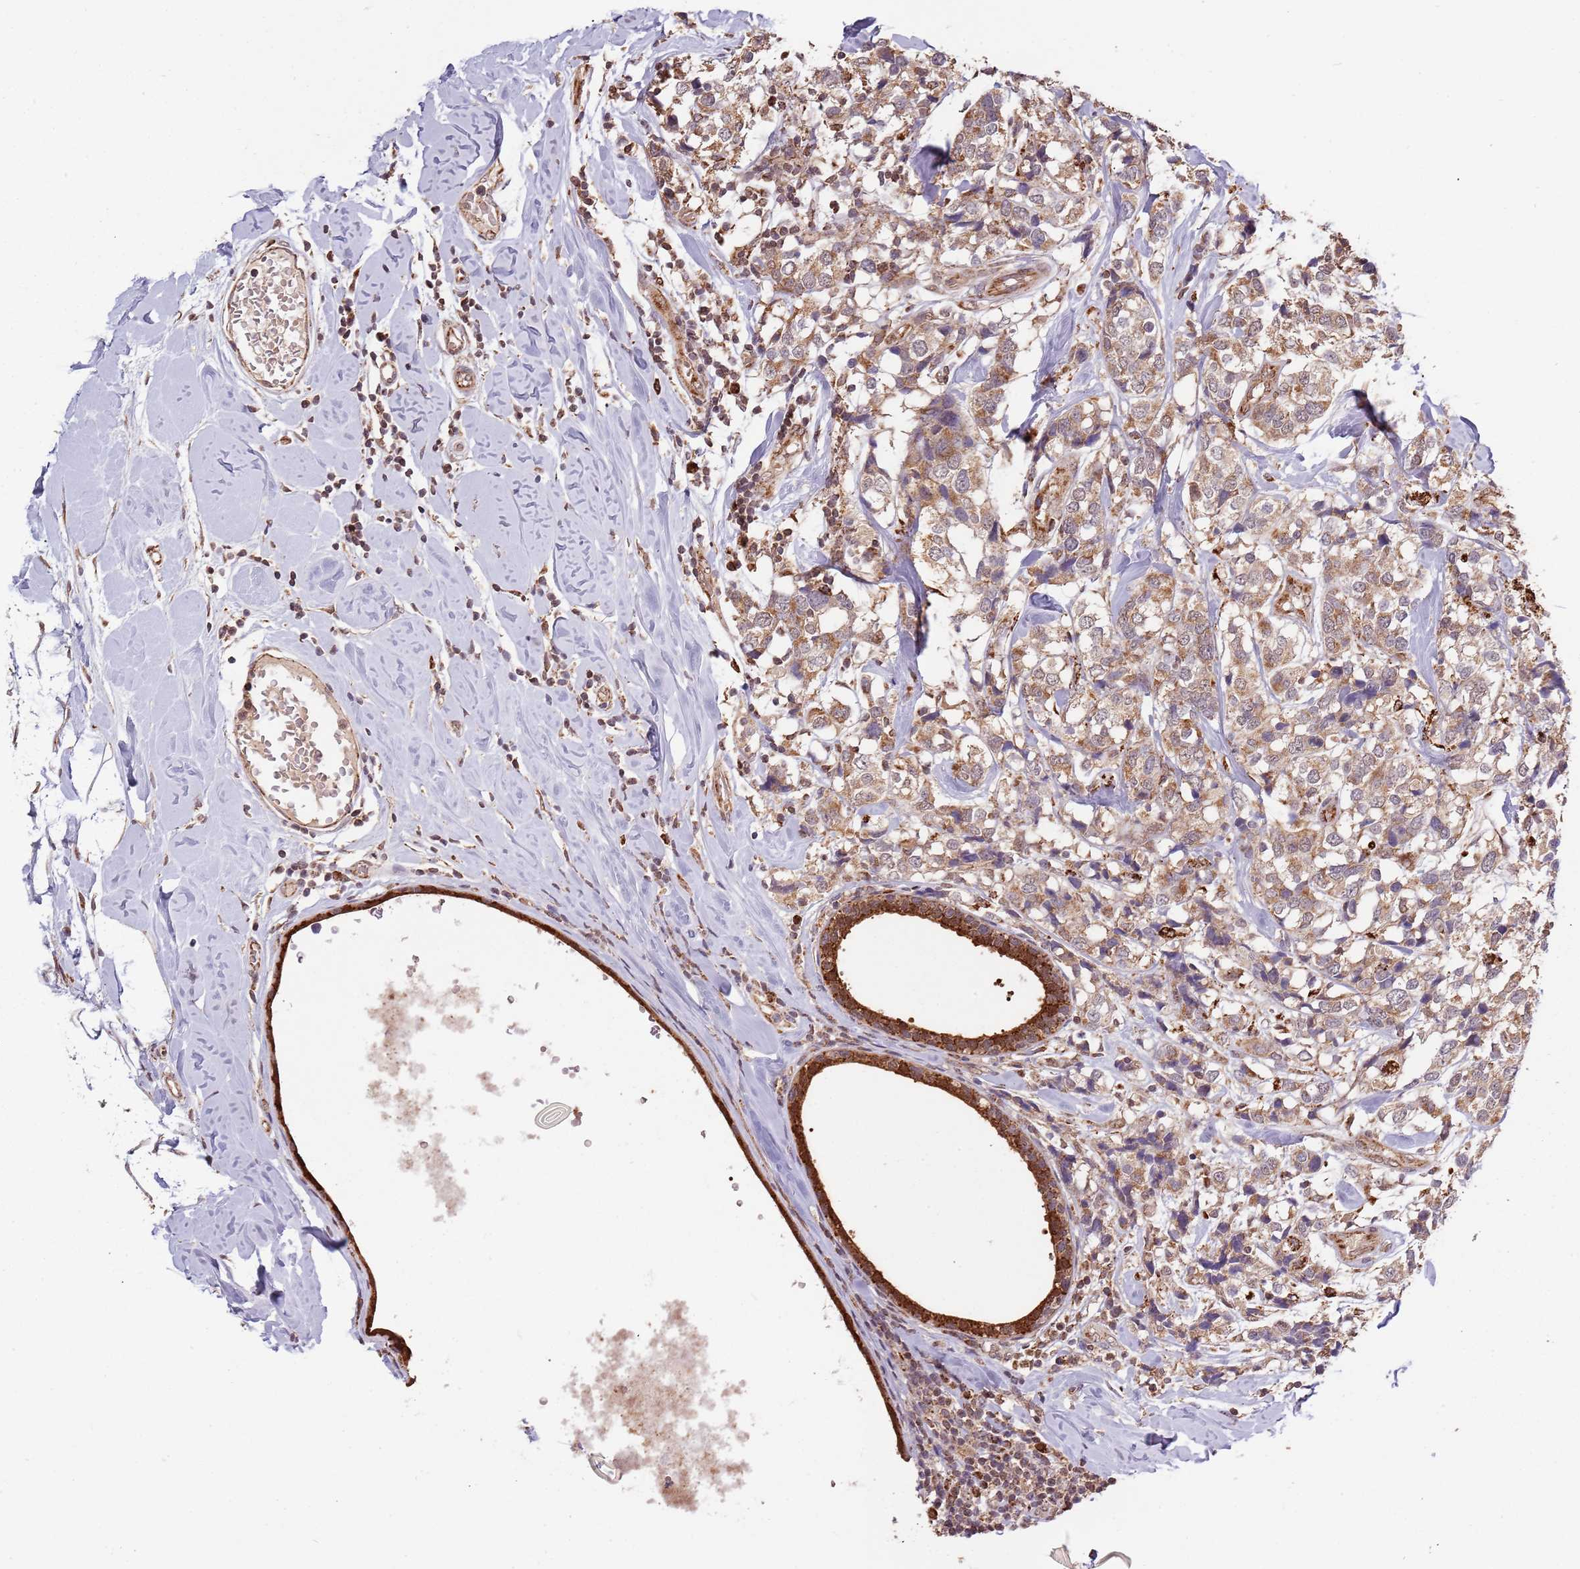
{"staining": {"intensity": "moderate", "quantity": ">75%", "location": "cytoplasmic/membranous"}, "tissue": "breast cancer", "cell_type": "Tumor cells", "image_type": "cancer", "snomed": [{"axis": "morphology", "description": "Lobular carcinoma"}, {"axis": "topography", "description": "Breast"}], "caption": "Lobular carcinoma (breast) was stained to show a protein in brown. There is medium levels of moderate cytoplasmic/membranous staining in approximately >75% of tumor cells.", "gene": "IL17RD", "patient": {"sex": "female", "age": 59}}